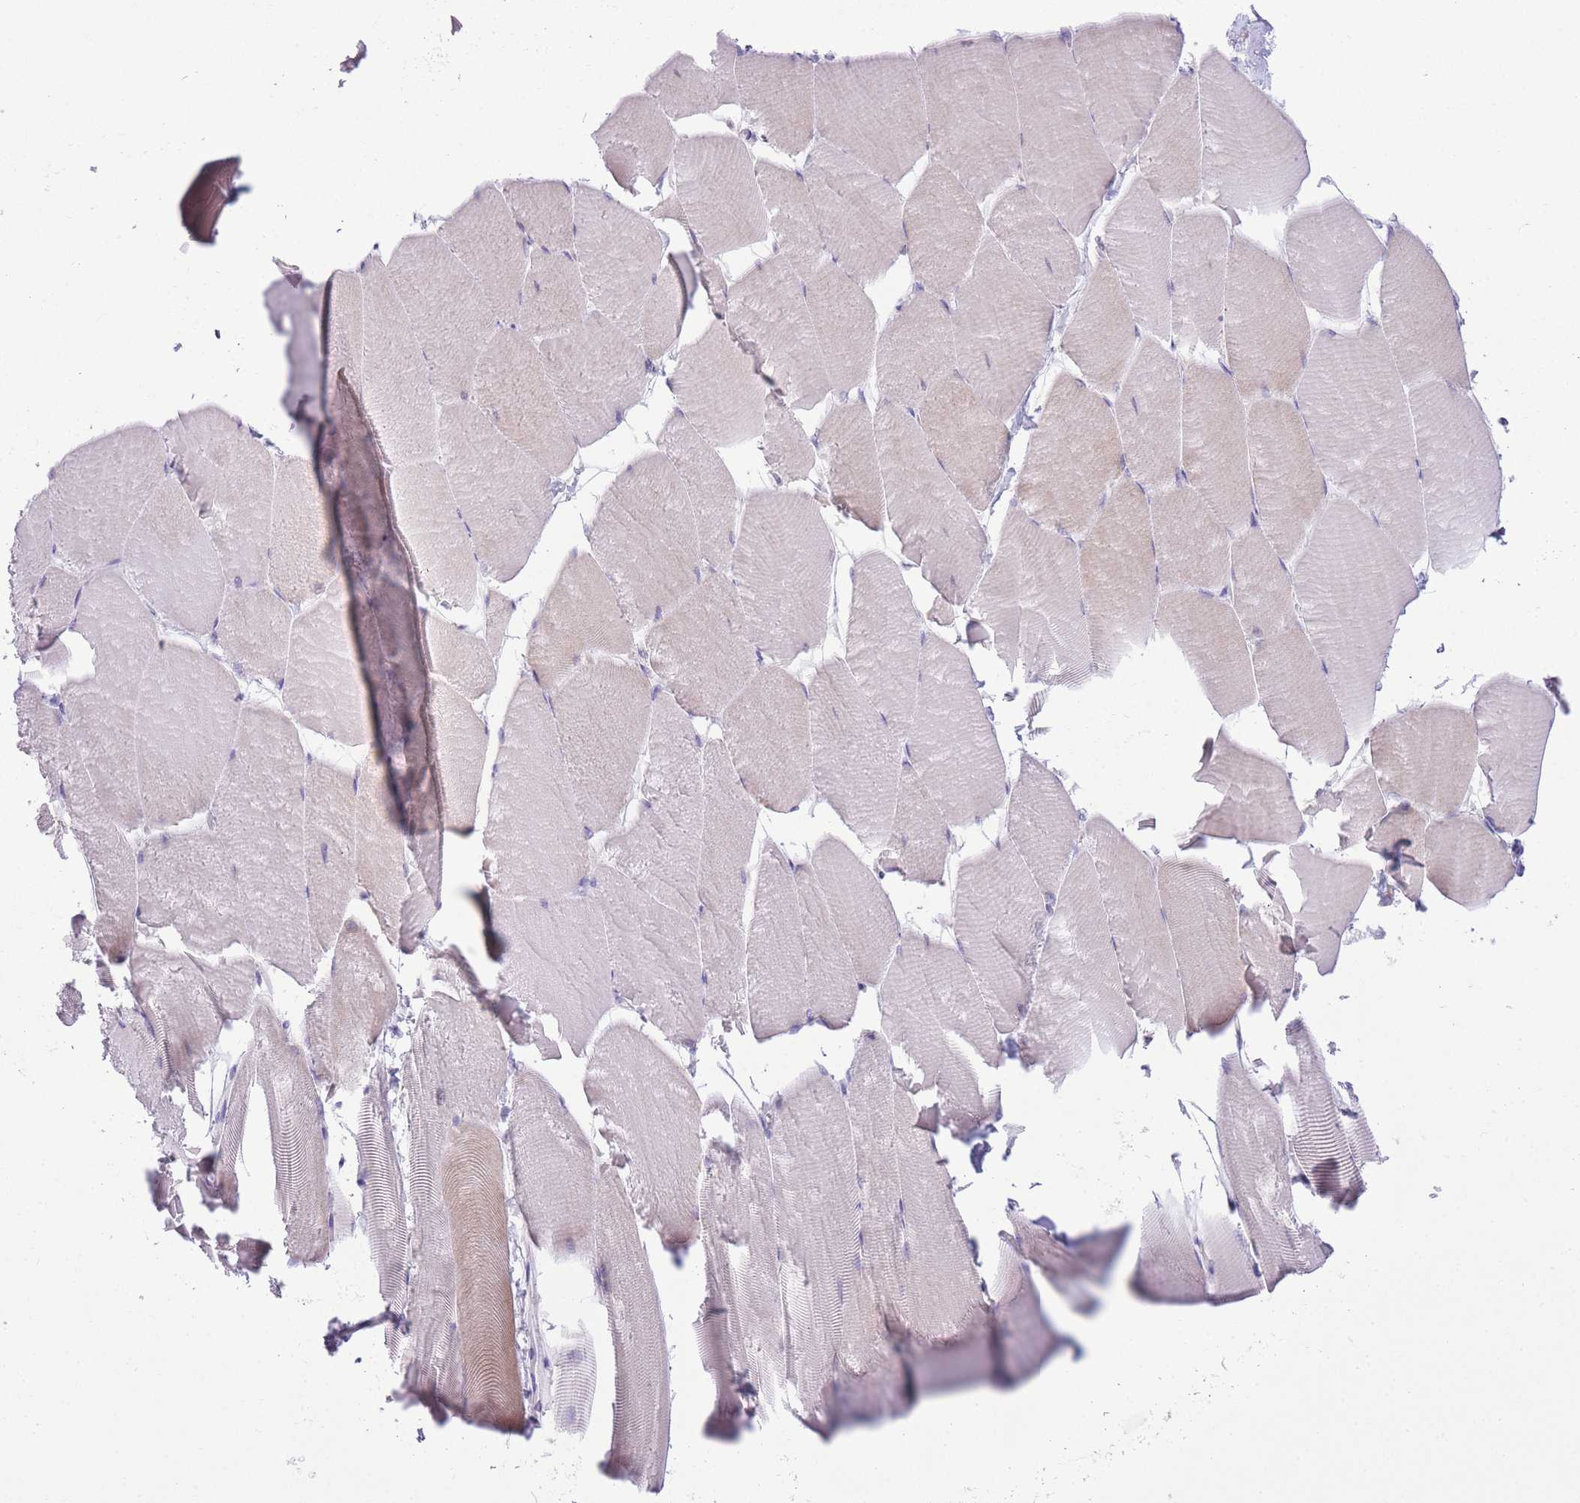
{"staining": {"intensity": "negative", "quantity": "none", "location": "none"}, "tissue": "skeletal muscle", "cell_type": "Myocytes", "image_type": "normal", "snomed": [{"axis": "morphology", "description": "Normal tissue, NOS"}, {"axis": "topography", "description": "Skeletal muscle"}], "caption": "High power microscopy micrograph of an immunohistochemistry (IHC) histopathology image of normal skeletal muscle, revealing no significant positivity in myocytes. The staining is performed using DAB (3,3'-diaminobenzidine) brown chromogen with nuclei counter-stained in using hematoxylin.", "gene": "CCT6A", "patient": {"sex": "male", "age": 25}}